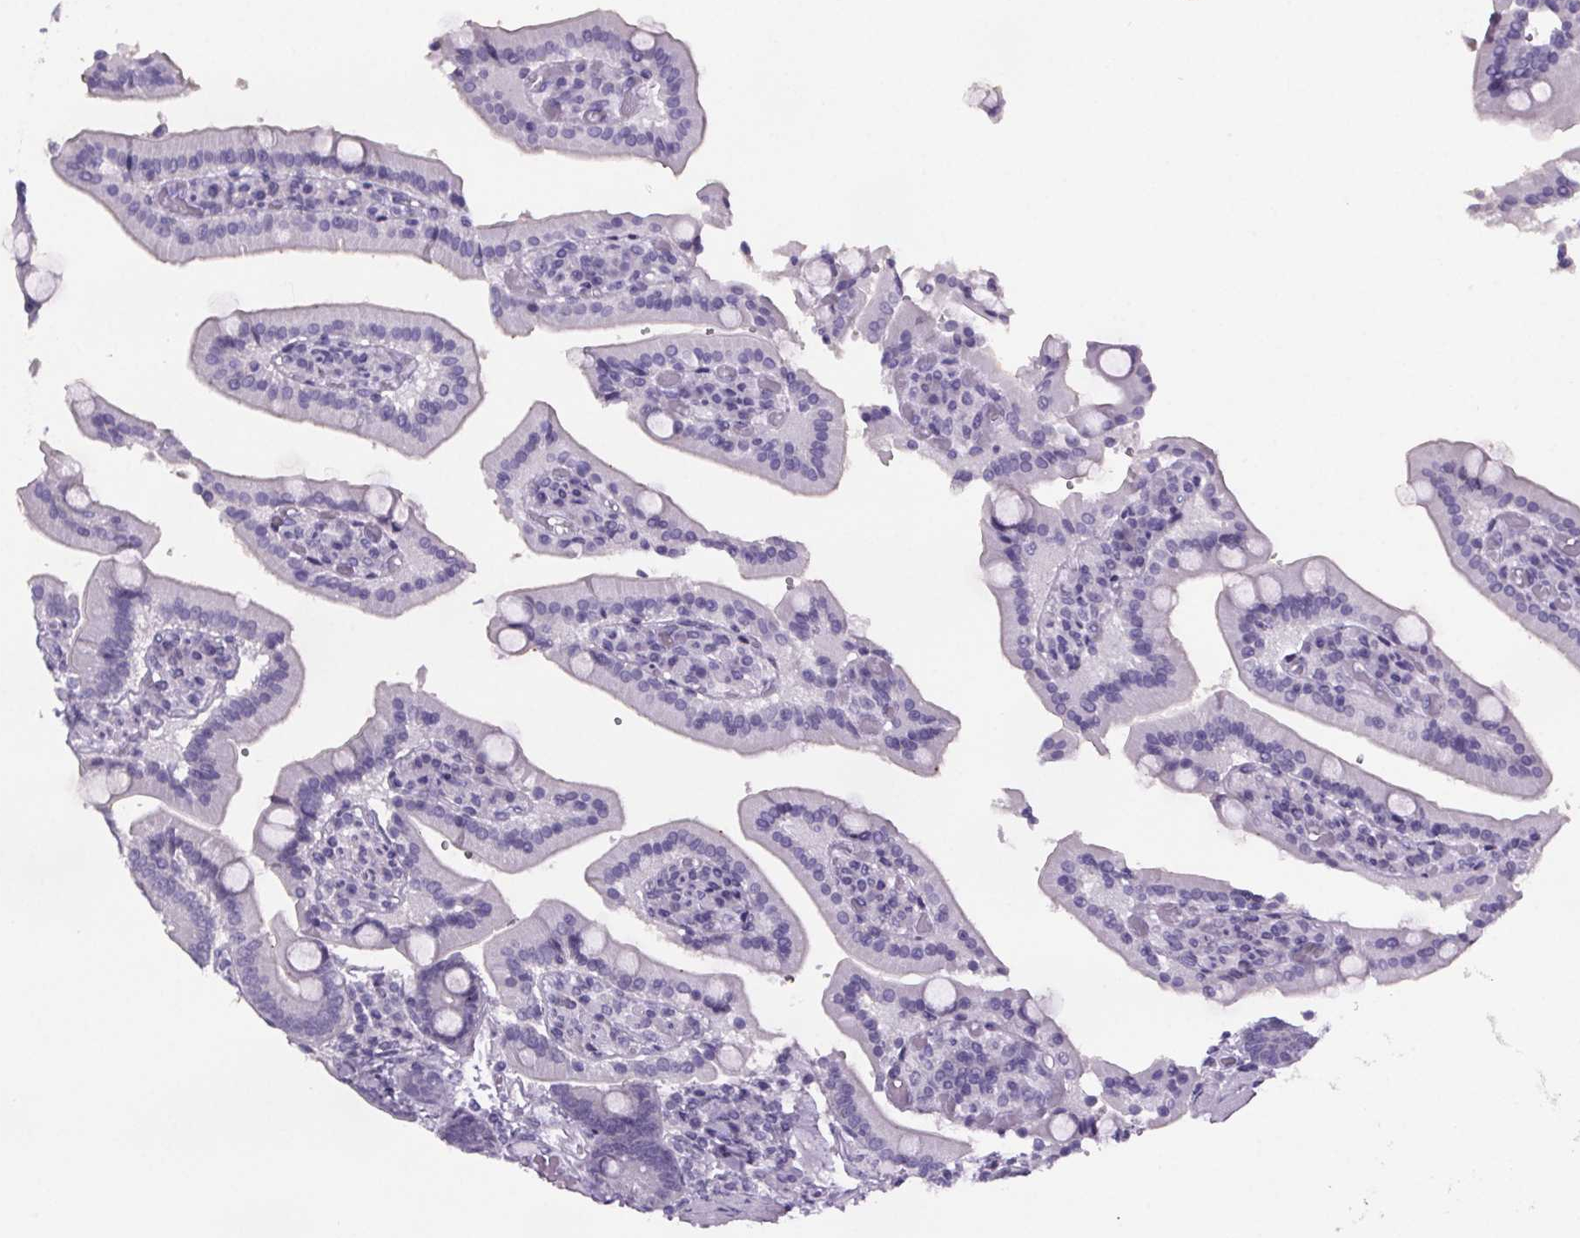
{"staining": {"intensity": "negative", "quantity": "none", "location": "none"}, "tissue": "duodenum", "cell_type": "Glandular cells", "image_type": "normal", "snomed": [{"axis": "morphology", "description": "Normal tissue, NOS"}, {"axis": "topography", "description": "Duodenum"}], "caption": "There is no significant staining in glandular cells of duodenum. (Stains: DAB immunohistochemistry with hematoxylin counter stain, Microscopy: brightfield microscopy at high magnification).", "gene": "CUBN", "patient": {"sex": "female", "age": 62}}